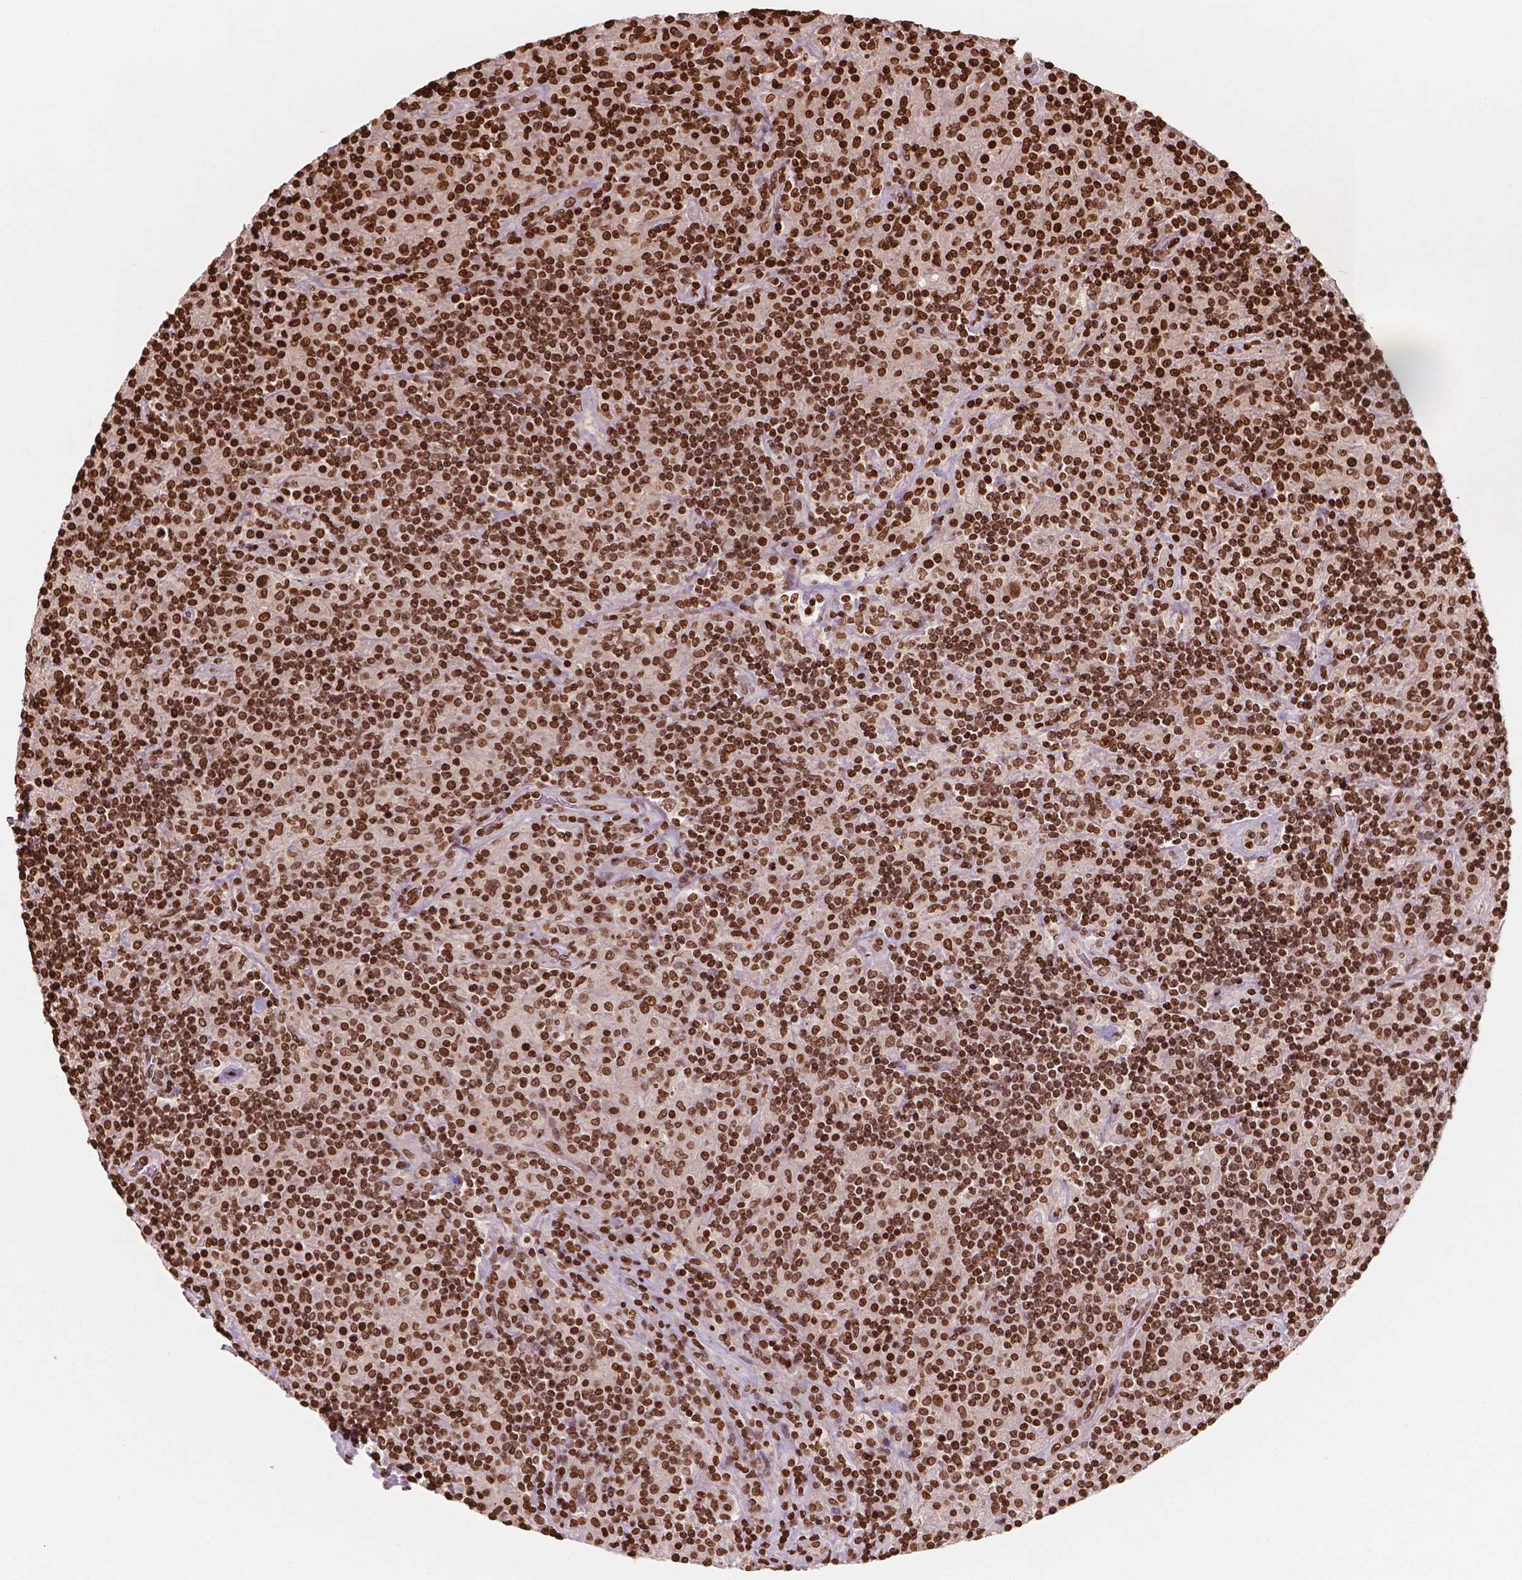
{"staining": {"intensity": "moderate", "quantity": ">75%", "location": "nuclear"}, "tissue": "lymphoma", "cell_type": "Tumor cells", "image_type": "cancer", "snomed": [{"axis": "morphology", "description": "Hodgkin's disease, NOS"}, {"axis": "topography", "description": "Lymph node"}], "caption": "Hodgkin's disease was stained to show a protein in brown. There is medium levels of moderate nuclear expression in about >75% of tumor cells.", "gene": "H3C7", "patient": {"sex": "male", "age": 70}}